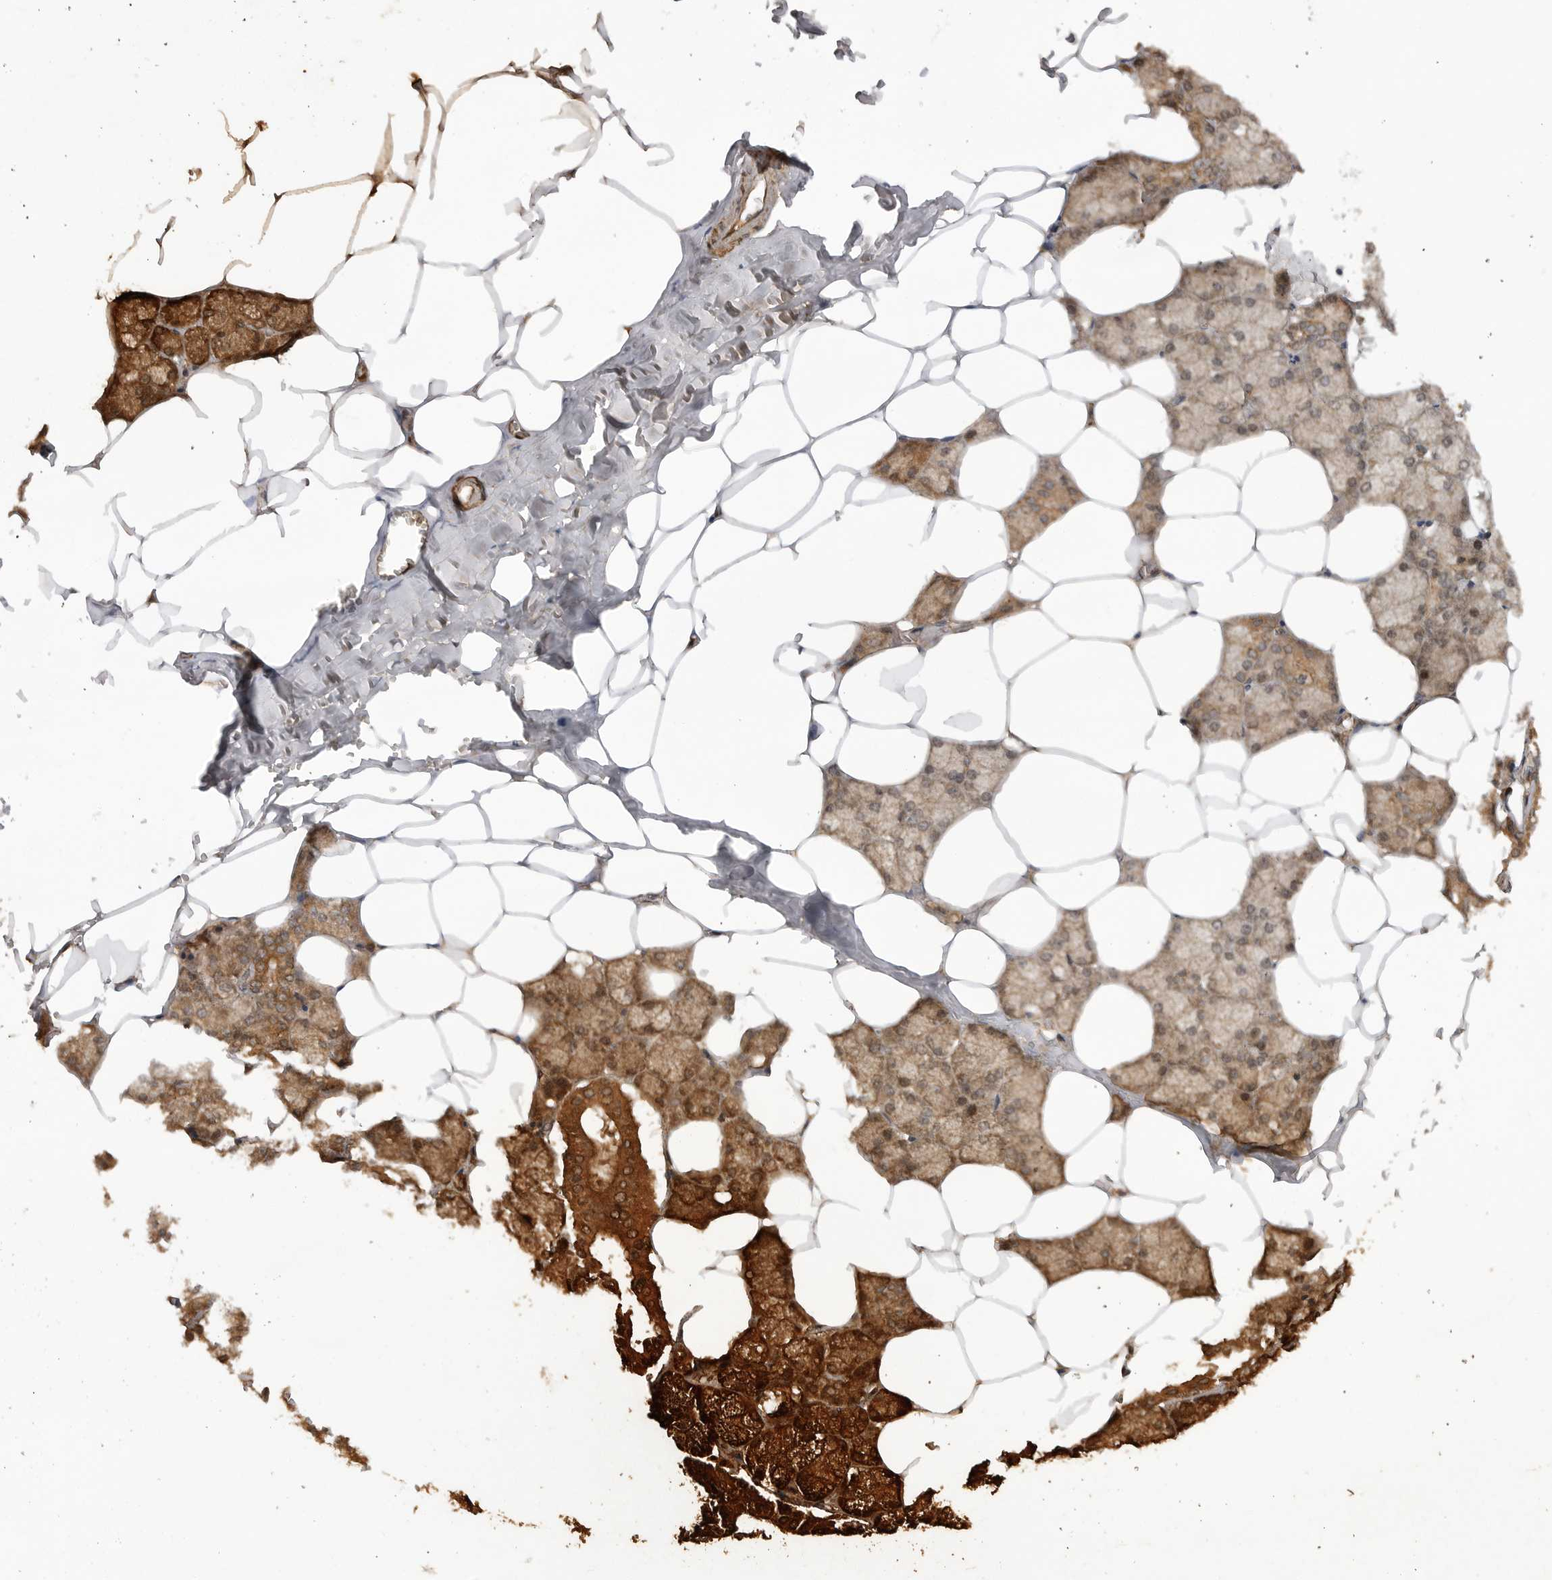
{"staining": {"intensity": "strong", "quantity": ">75%", "location": "cytoplasmic/membranous"}, "tissue": "salivary gland", "cell_type": "Glandular cells", "image_type": "normal", "snomed": [{"axis": "morphology", "description": "Normal tissue, NOS"}, {"axis": "topography", "description": "Salivary gland"}], "caption": "Glandular cells demonstrate high levels of strong cytoplasmic/membranous staining in approximately >75% of cells in normal salivary gland. Immunohistochemistry (ihc) stains the protein in brown and the nuclei are stained blue.", "gene": "PRDX4", "patient": {"sex": "male", "age": 62}}